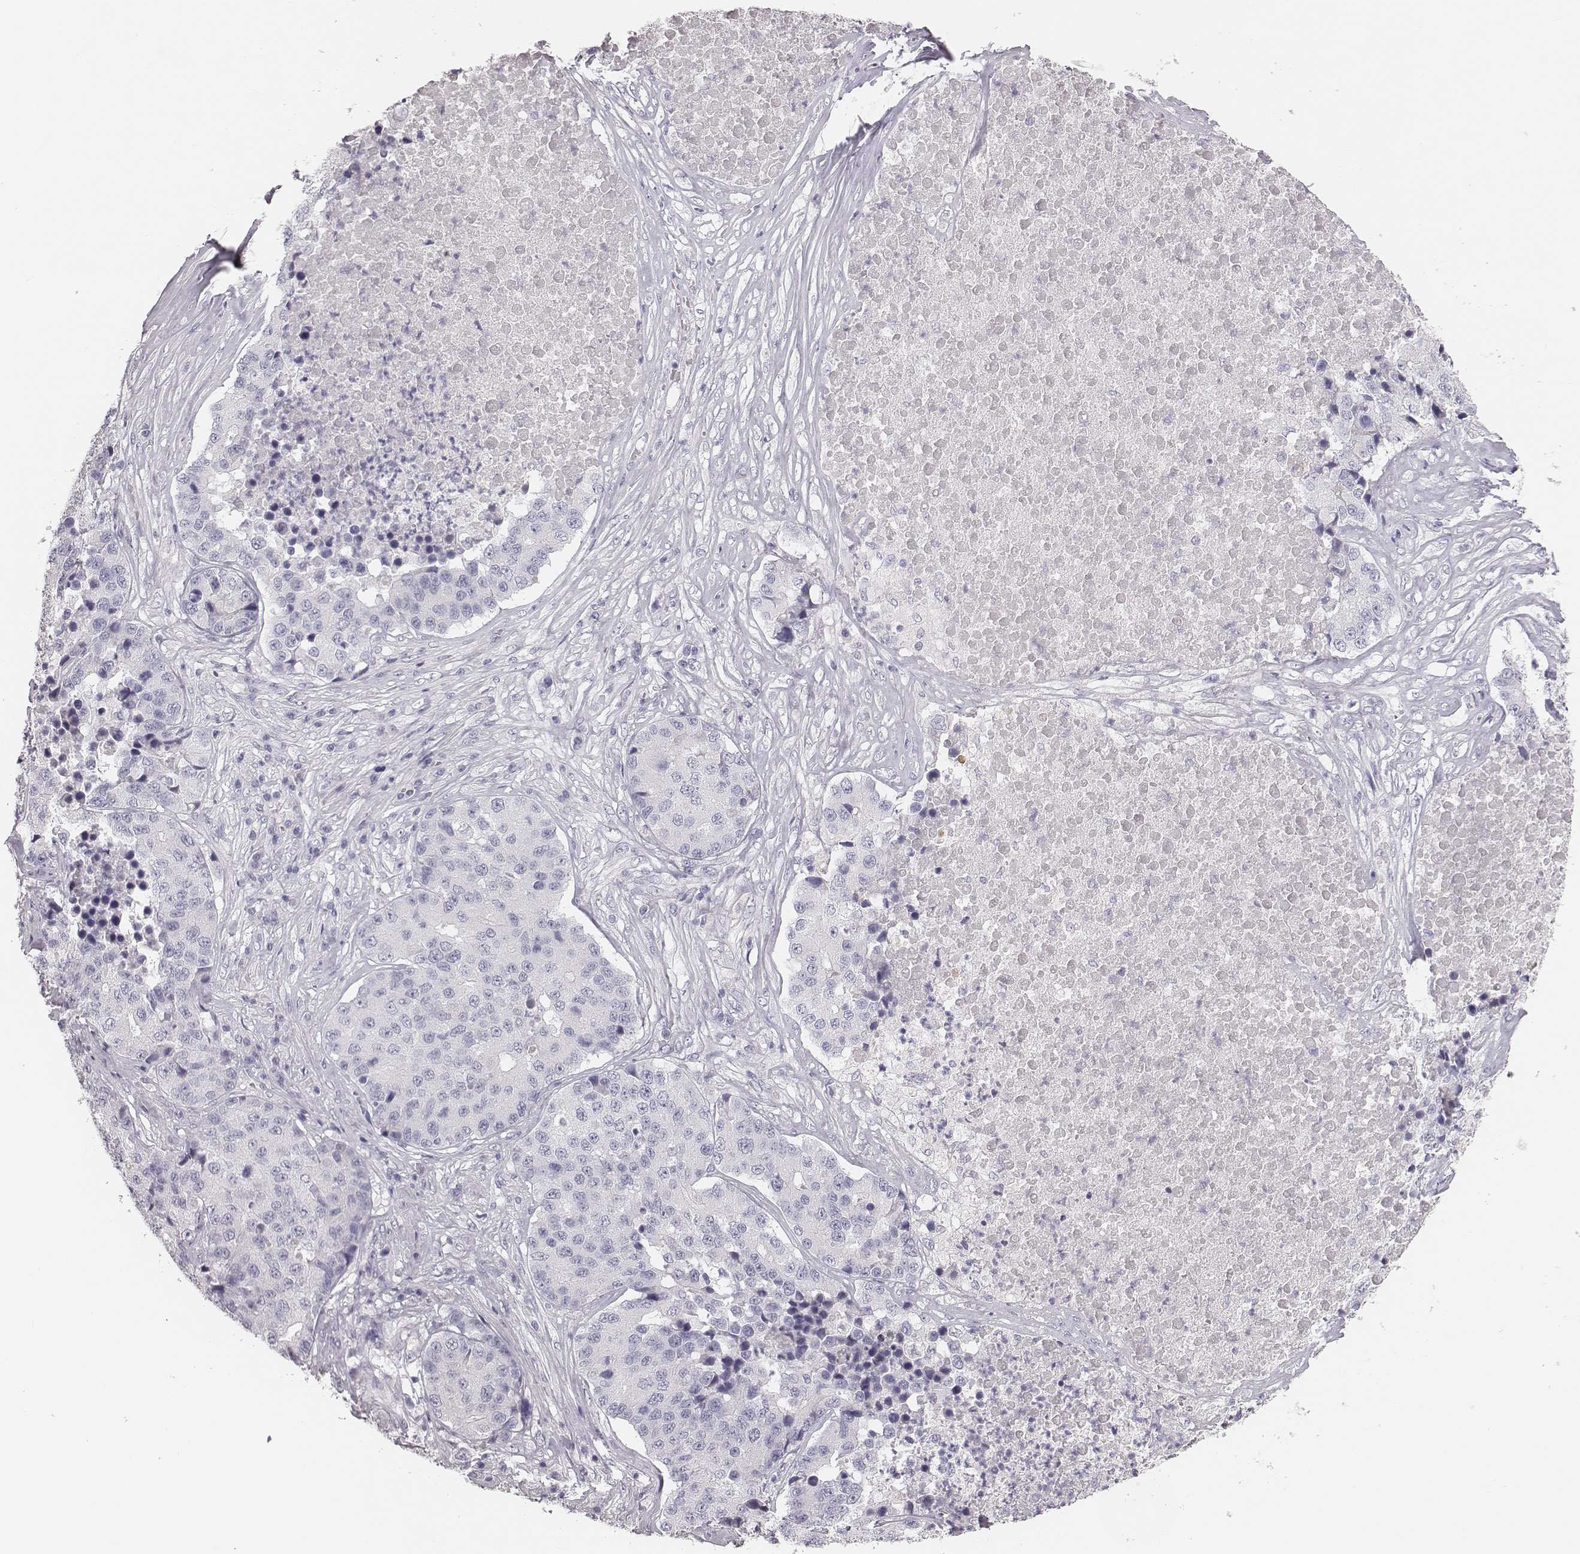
{"staining": {"intensity": "negative", "quantity": "none", "location": "none"}, "tissue": "stomach cancer", "cell_type": "Tumor cells", "image_type": "cancer", "snomed": [{"axis": "morphology", "description": "Adenocarcinoma, NOS"}, {"axis": "topography", "description": "Stomach"}], "caption": "DAB immunohistochemical staining of stomach cancer displays no significant staining in tumor cells. (DAB immunohistochemistry (IHC) with hematoxylin counter stain).", "gene": "MYH6", "patient": {"sex": "male", "age": 71}}